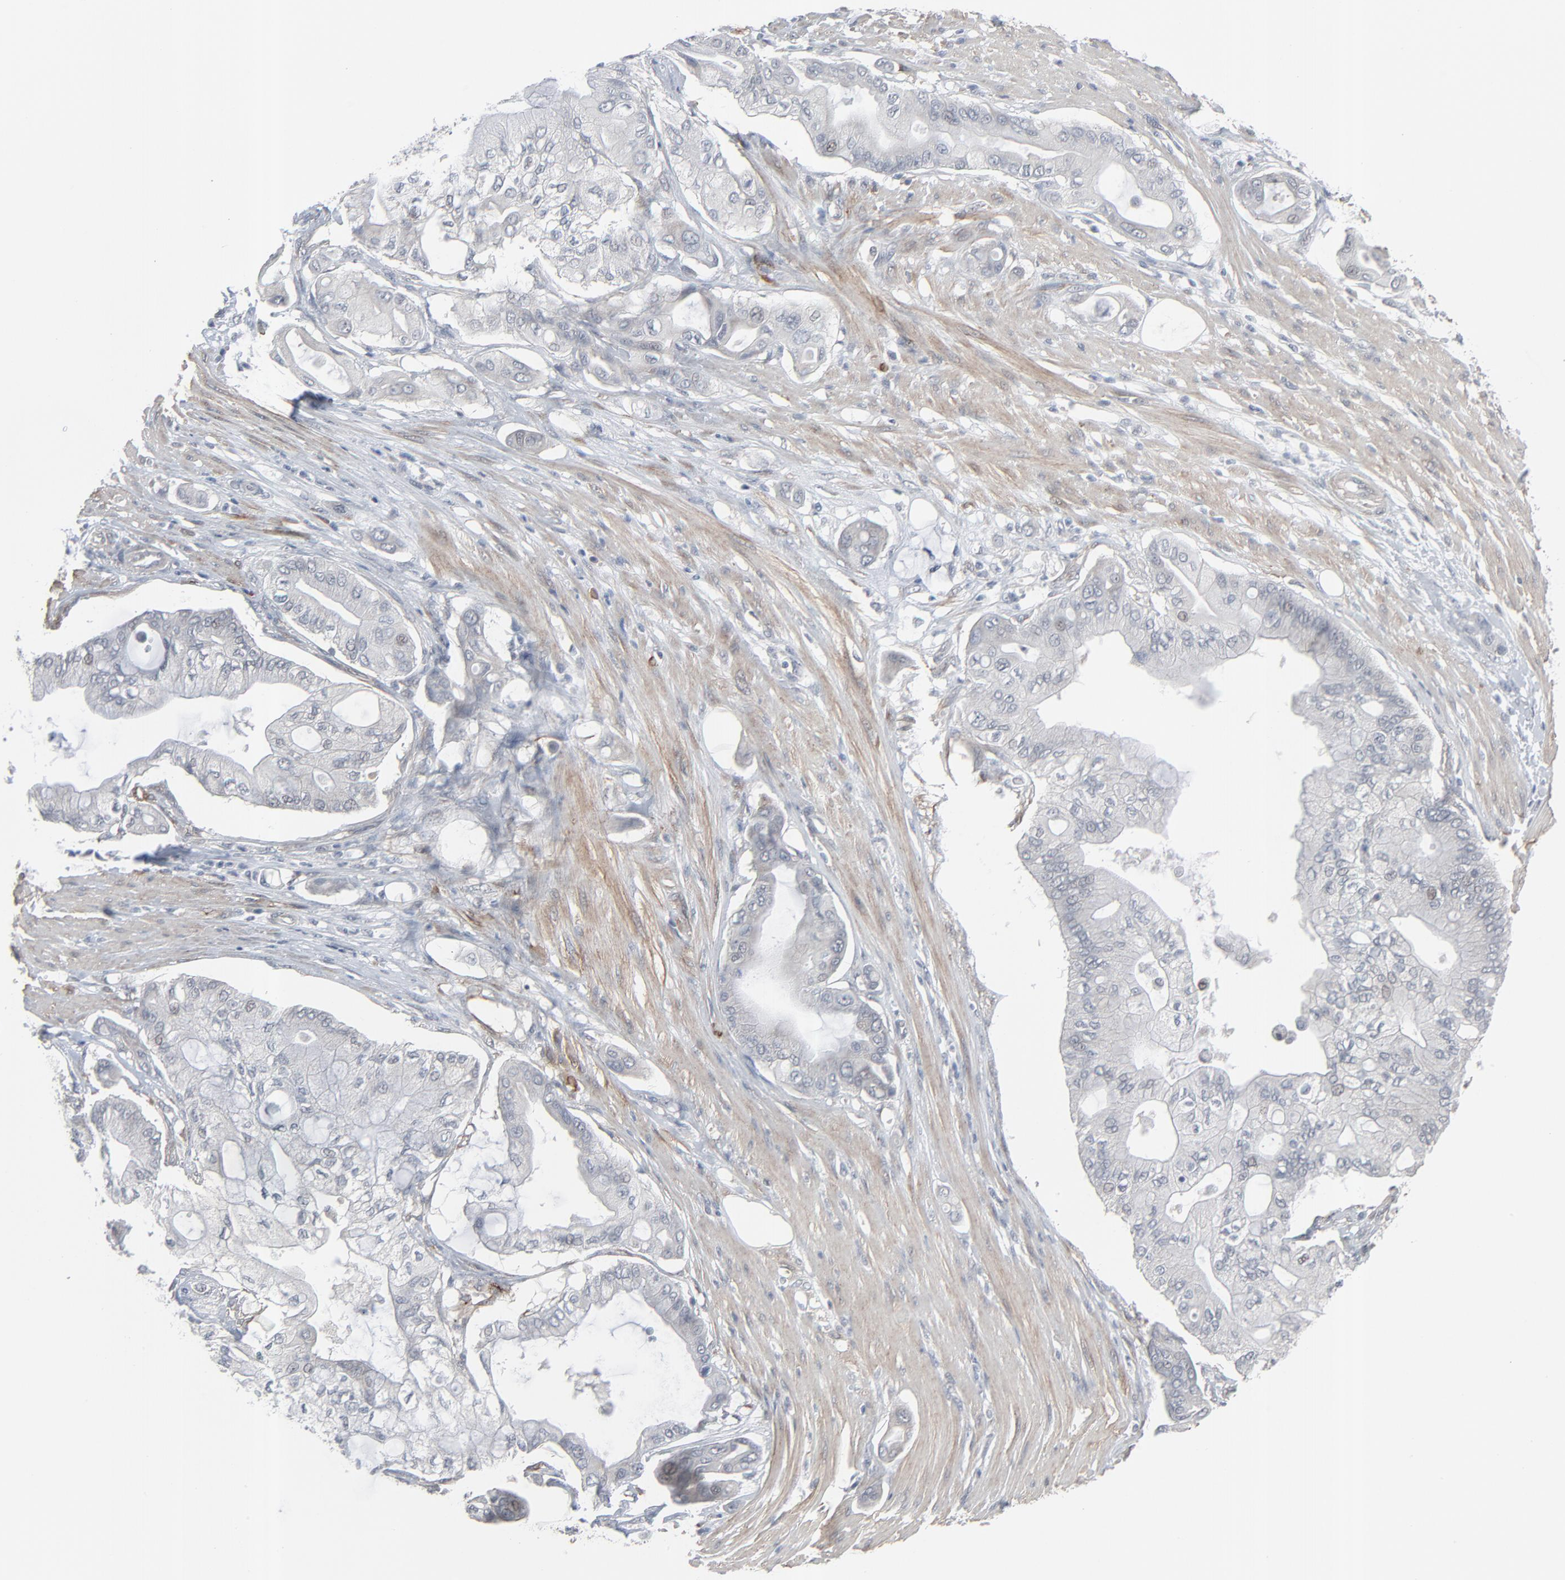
{"staining": {"intensity": "negative", "quantity": "none", "location": "none"}, "tissue": "pancreatic cancer", "cell_type": "Tumor cells", "image_type": "cancer", "snomed": [{"axis": "morphology", "description": "Adenocarcinoma, NOS"}, {"axis": "morphology", "description": "Adenocarcinoma, metastatic, NOS"}, {"axis": "topography", "description": "Lymph node"}, {"axis": "topography", "description": "Pancreas"}, {"axis": "topography", "description": "Duodenum"}], "caption": "IHC micrograph of pancreatic cancer (adenocarcinoma) stained for a protein (brown), which demonstrates no expression in tumor cells.", "gene": "NEUROD1", "patient": {"sex": "female", "age": 64}}